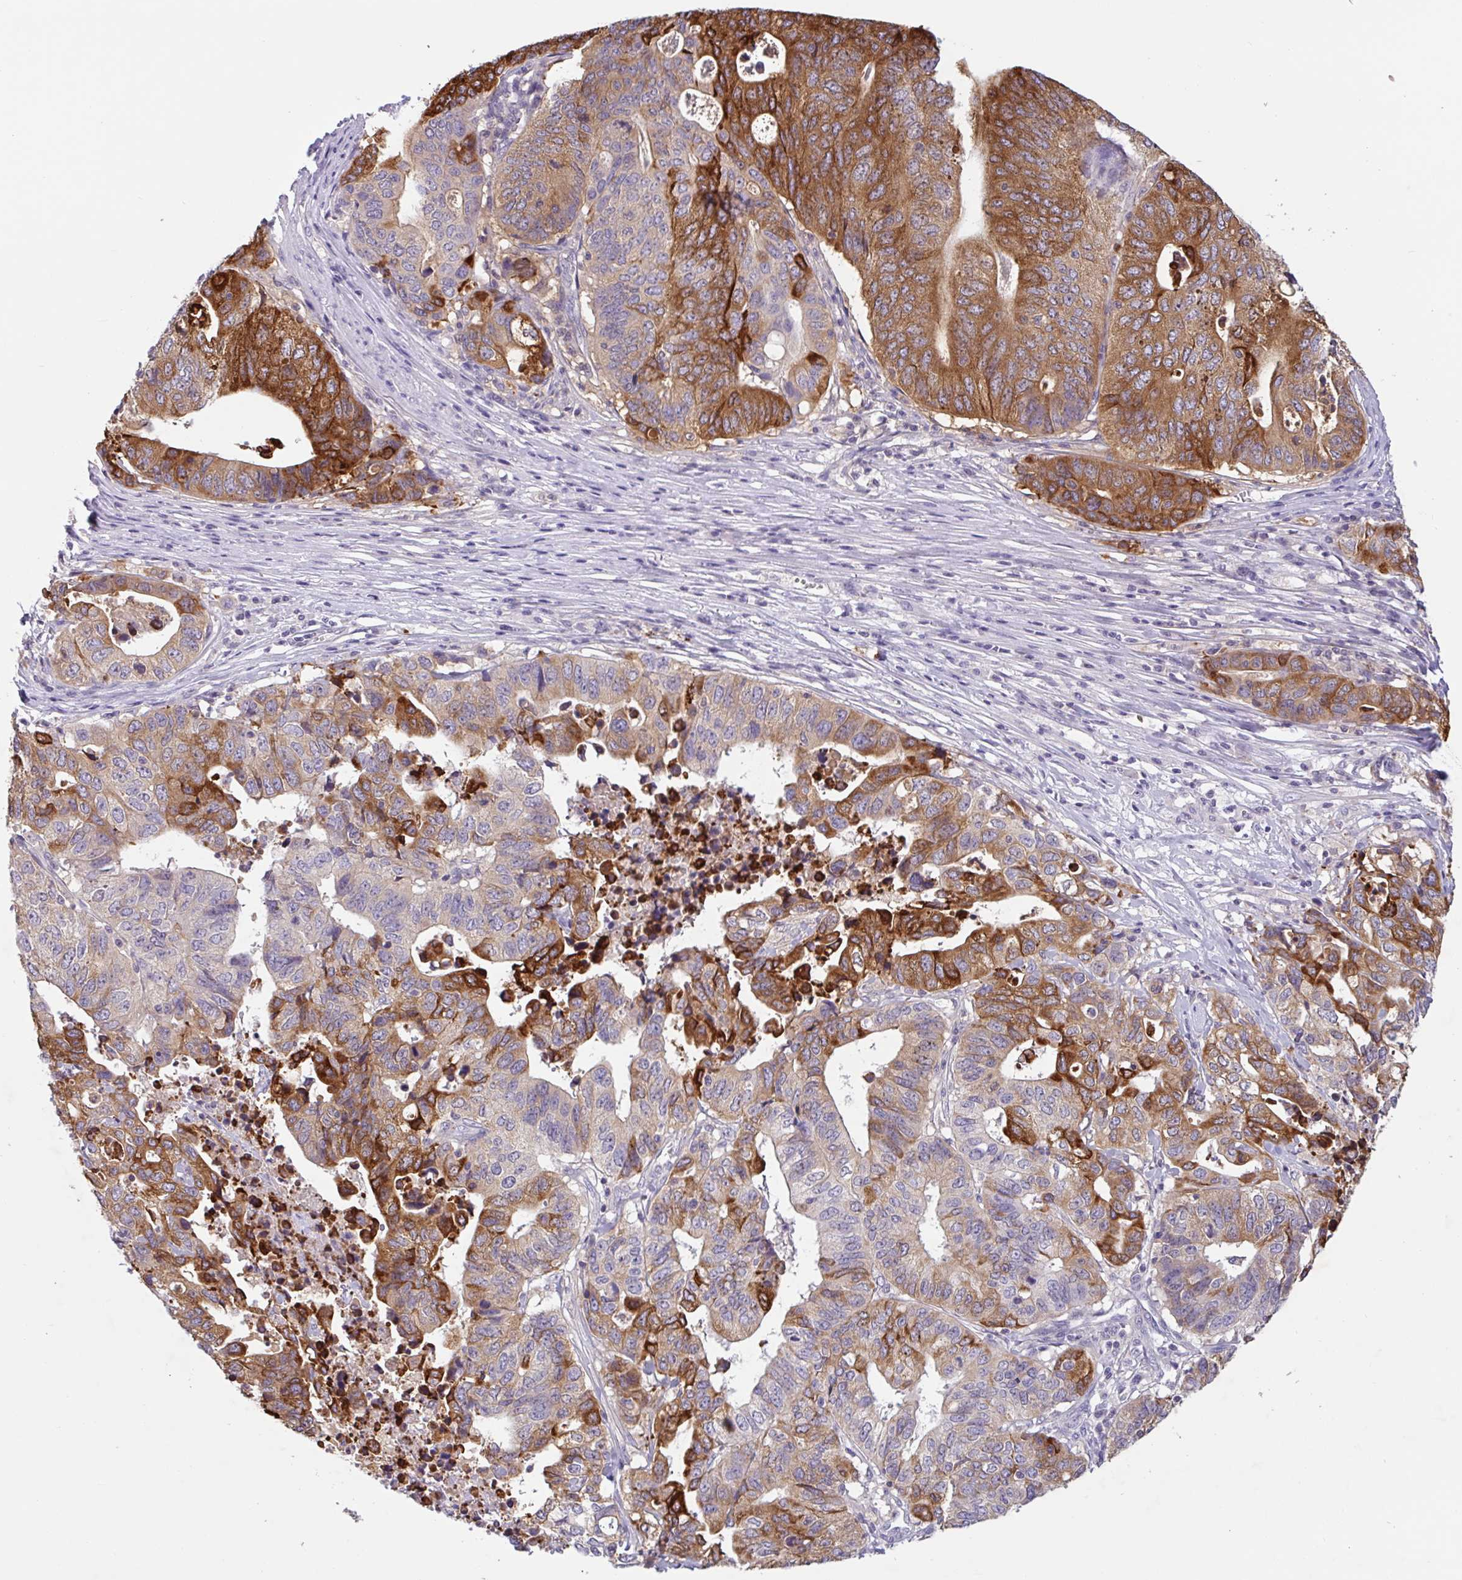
{"staining": {"intensity": "strong", "quantity": "25%-75%", "location": "cytoplasmic/membranous"}, "tissue": "stomach cancer", "cell_type": "Tumor cells", "image_type": "cancer", "snomed": [{"axis": "morphology", "description": "Adenocarcinoma, NOS"}, {"axis": "topography", "description": "Stomach, upper"}], "caption": "A brown stain highlights strong cytoplasmic/membranous staining of a protein in human stomach cancer (adenocarcinoma) tumor cells.", "gene": "CTSE", "patient": {"sex": "female", "age": 67}}